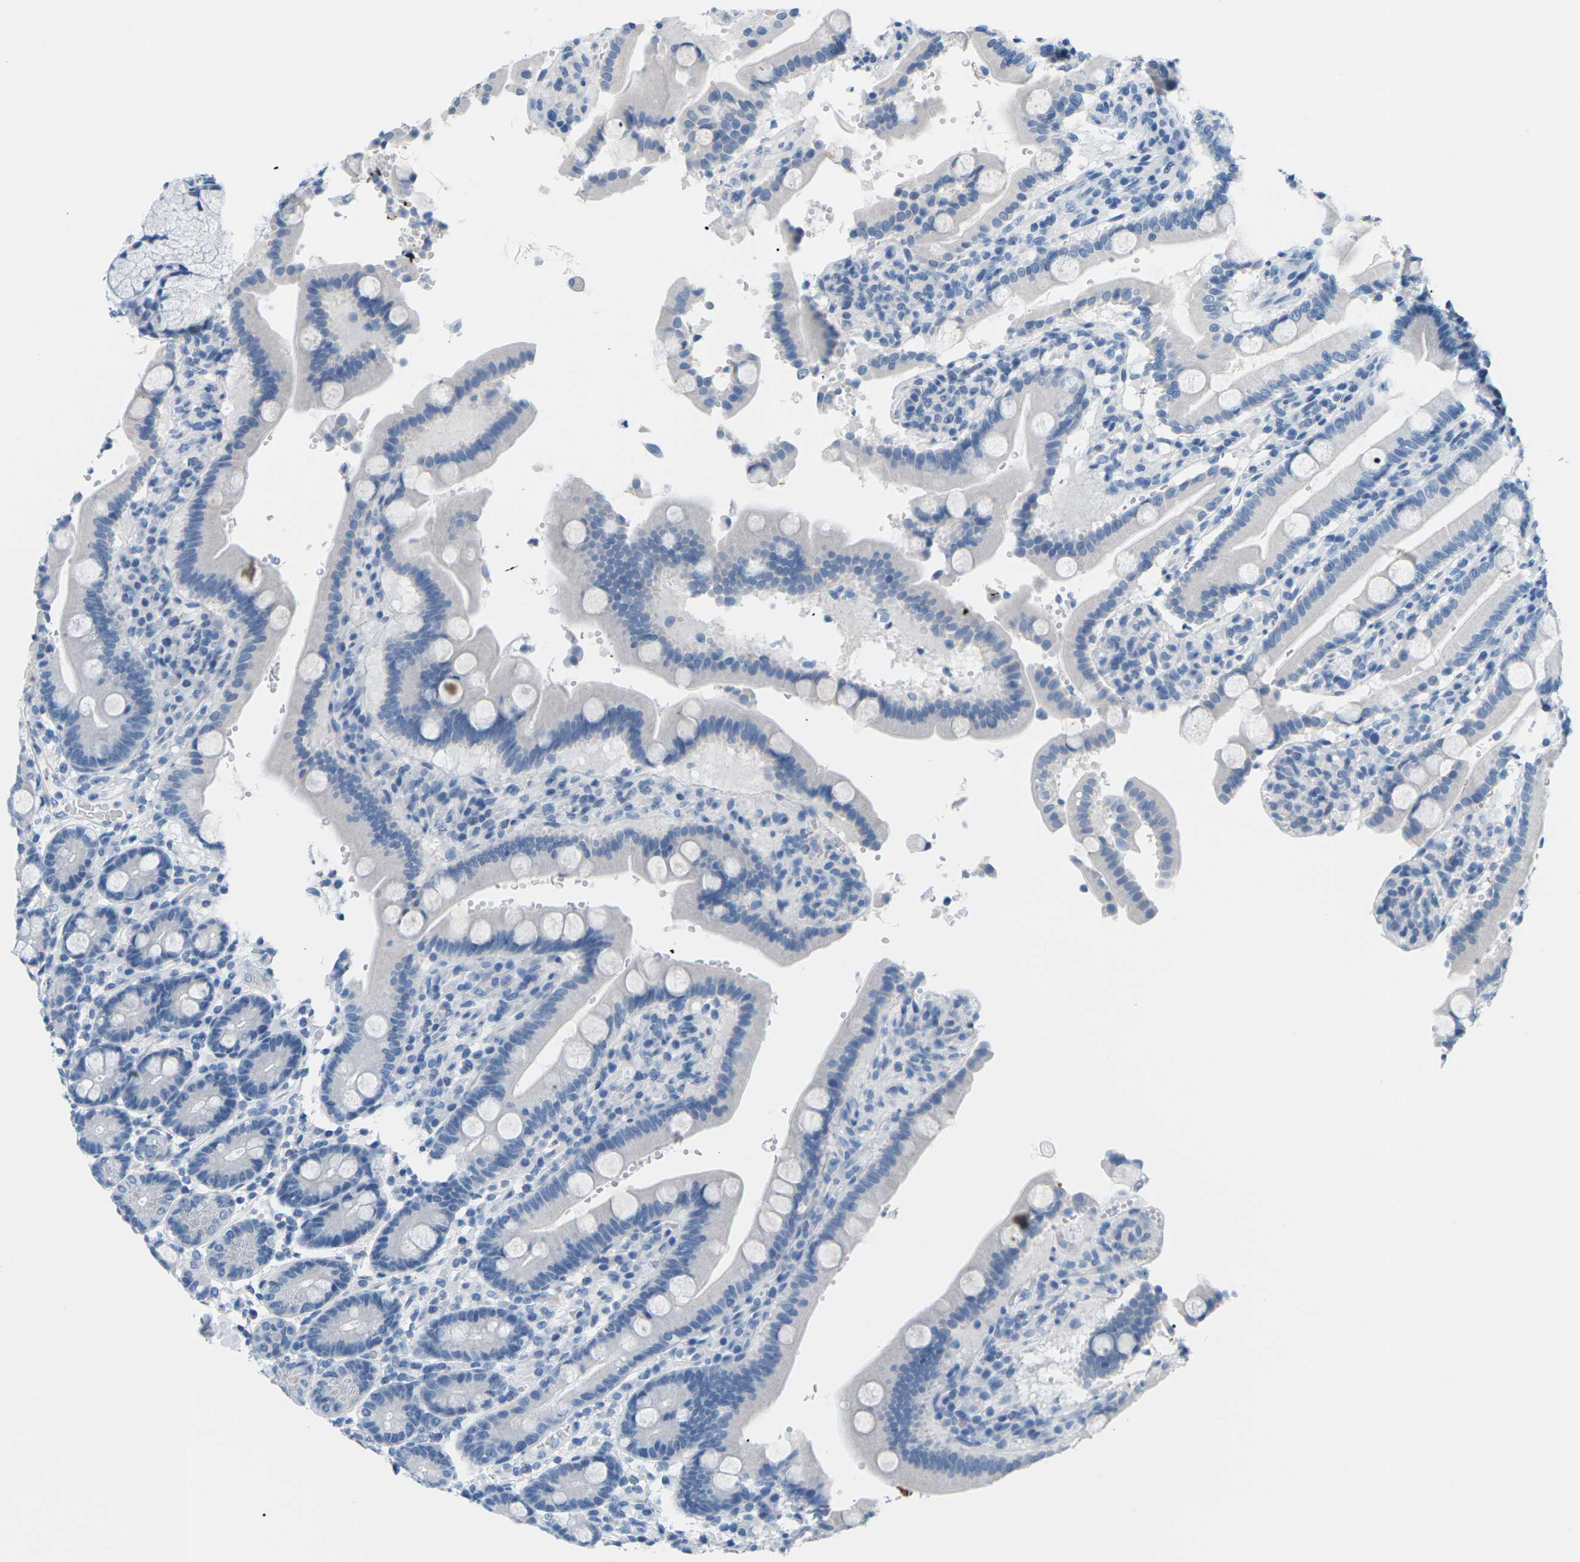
{"staining": {"intensity": "negative", "quantity": "none", "location": "none"}, "tissue": "duodenum", "cell_type": "Glandular cells", "image_type": "normal", "snomed": [{"axis": "morphology", "description": "Normal tissue, NOS"}, {"axis": "topography", "description": "Small intestine, NOS"}], "caption": "Glandular cells are negative for brown protein staining in normal duodenum. (DAB immunohistochemistry visualized using brightfield microscopy, high magnification).", "gene": "SLC12A1", "patient": {"sex": "female", "age": 71}}